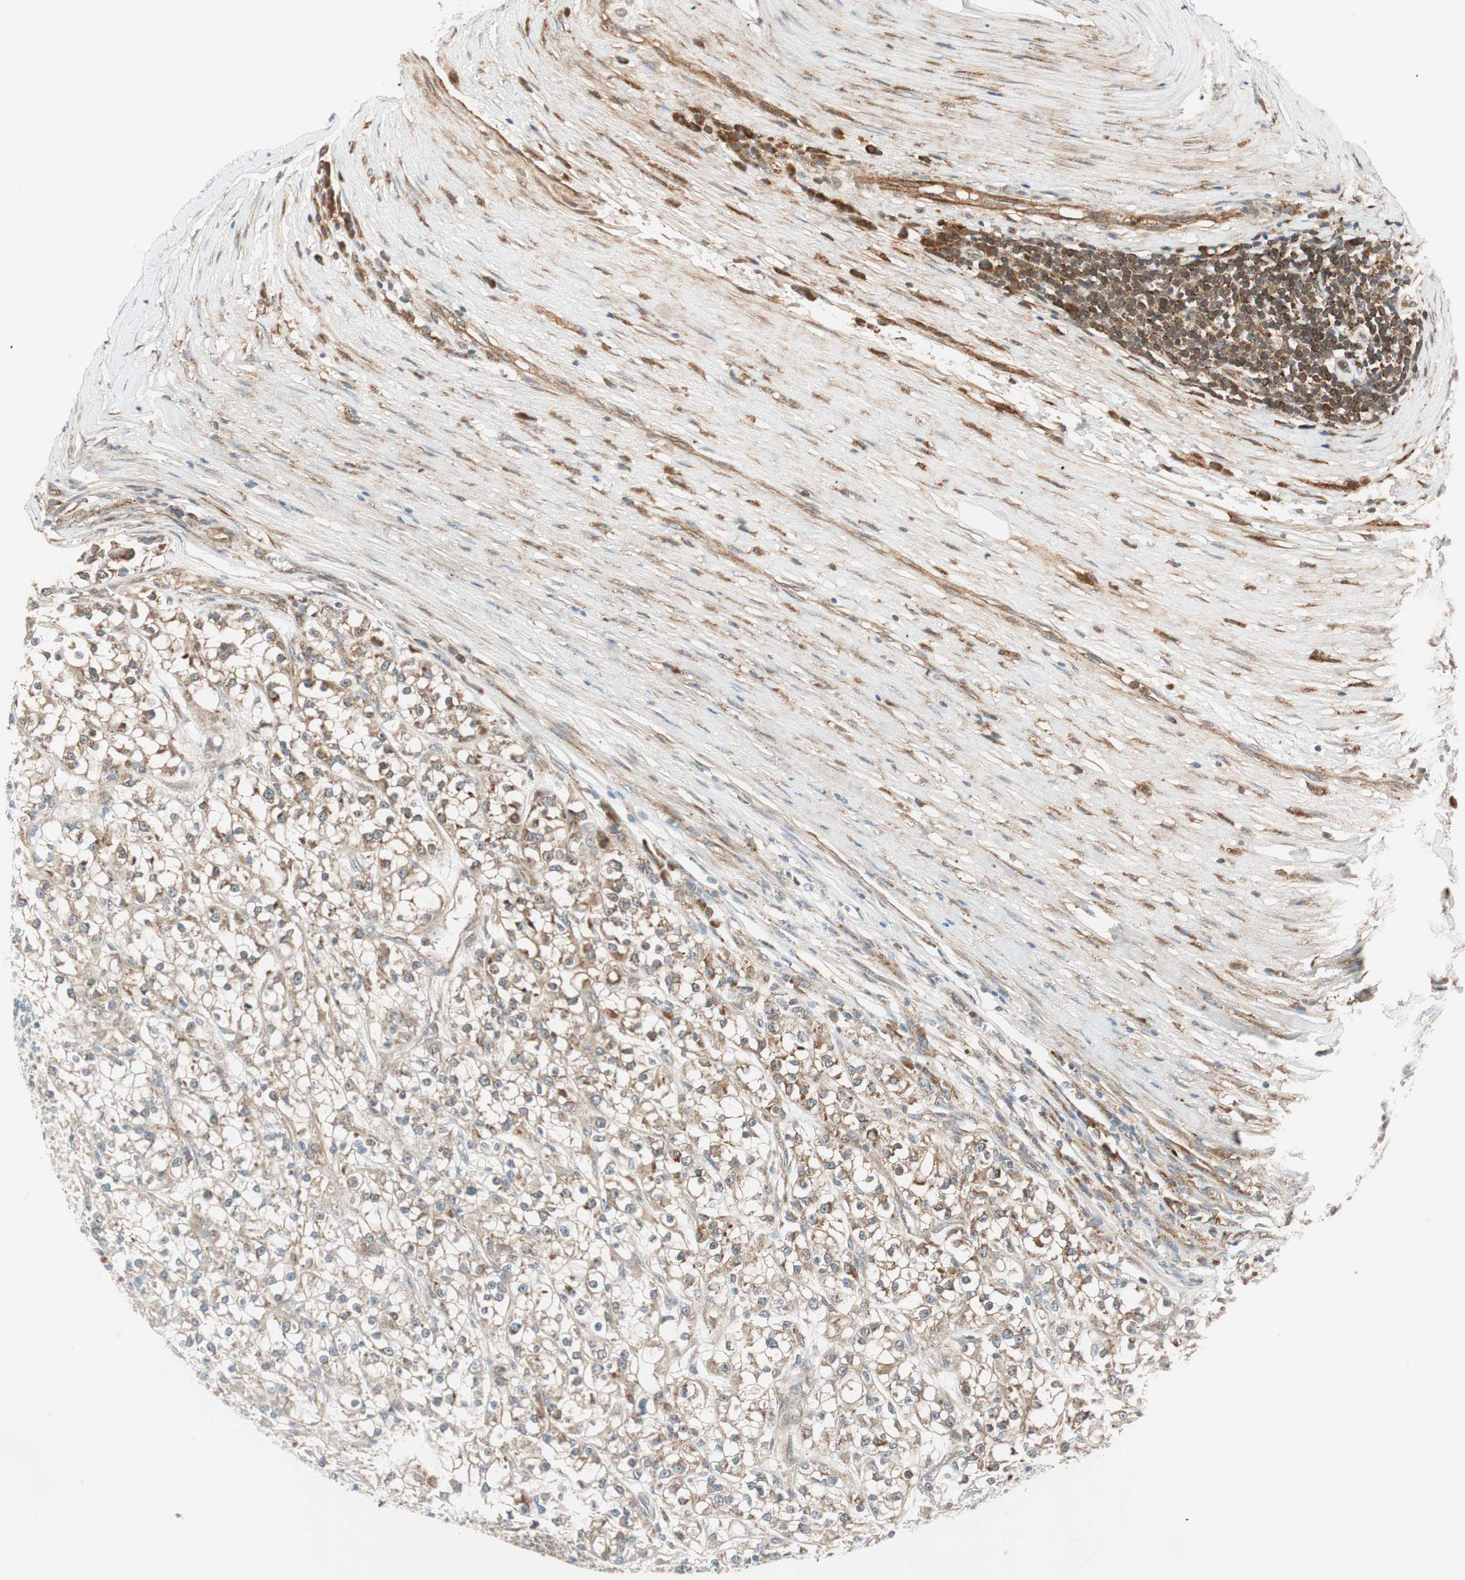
{"staining": {"intensity": "weak", "quantity": ">75%", "location": "cytoplasmic/membranous"}, "tissue": "renal cancer", "cell_type": "Tumor cells", "image_type": "cancer", "snomed": [{"axis": "morphology", "description": "Adenocarcinoma, NOS"}, {"axis": "topography", "description": "Kidney"}], "caption": "Brown immunohistochemical staining in adenocarcinoma (renal) reveals weak cytoplasmic/membranous positivity in approximately >75% of tumor cells. (brown staining indicates protein expression, while blue staining denotes nuclei).", "gene": "ABI1", "patient": {"sex": "female", "age": 52}}